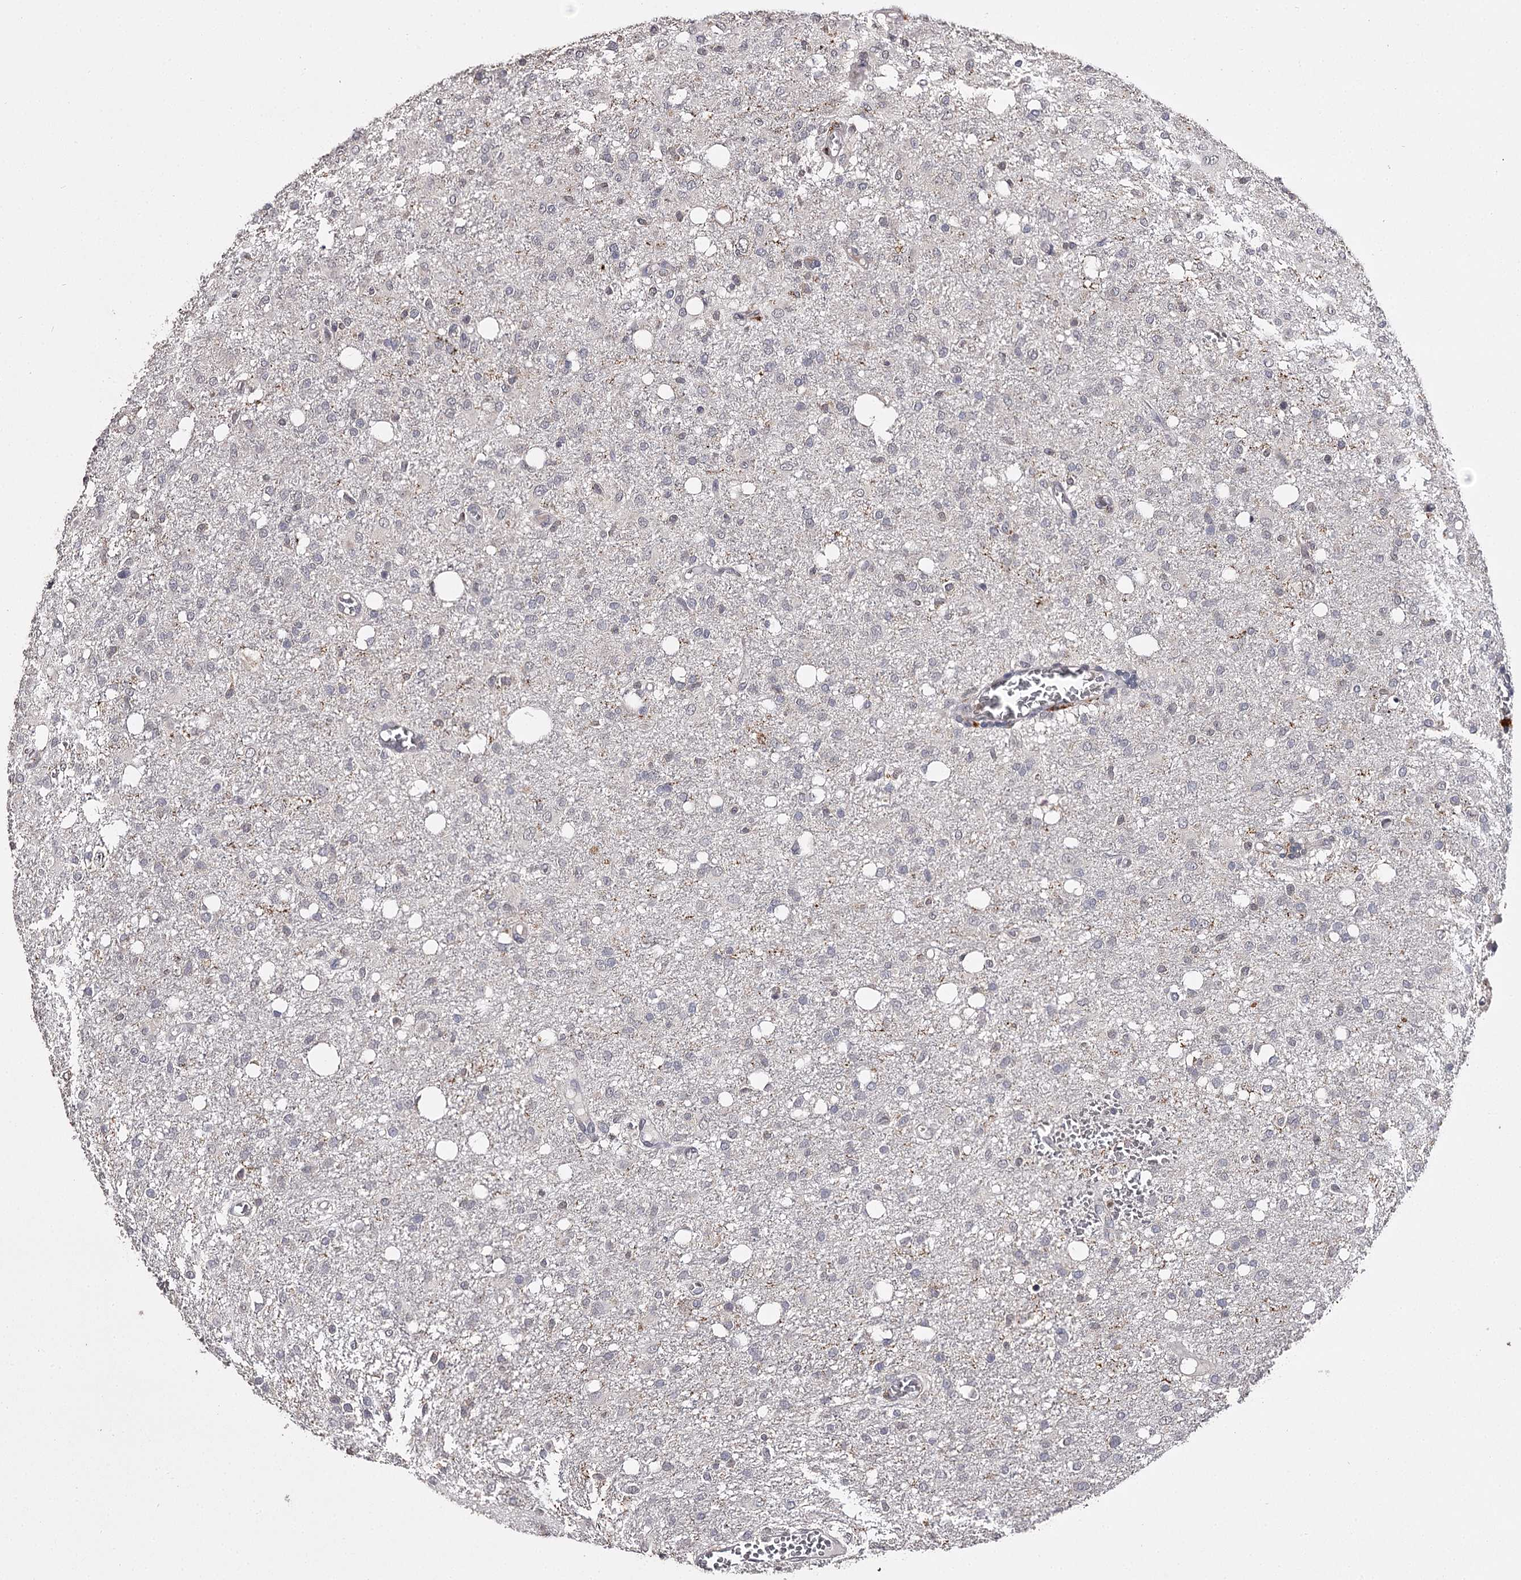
{"staining": {"intensity": "negative", "quantity": "none", "location": "none"}, "tissue": "glioma", "cell_type": "Tumor cells", "image_type": "cancer", "snomed": [{"axis": "morphology", "description": "Glioma, malignant, High grade"}, {"axis": "topography", "description": "Brain"}], "caption": "Tumor cells show no significant staining in glioma.", "gene": "SLC32A1", "patient": {"sex": "female", "age": 59}}